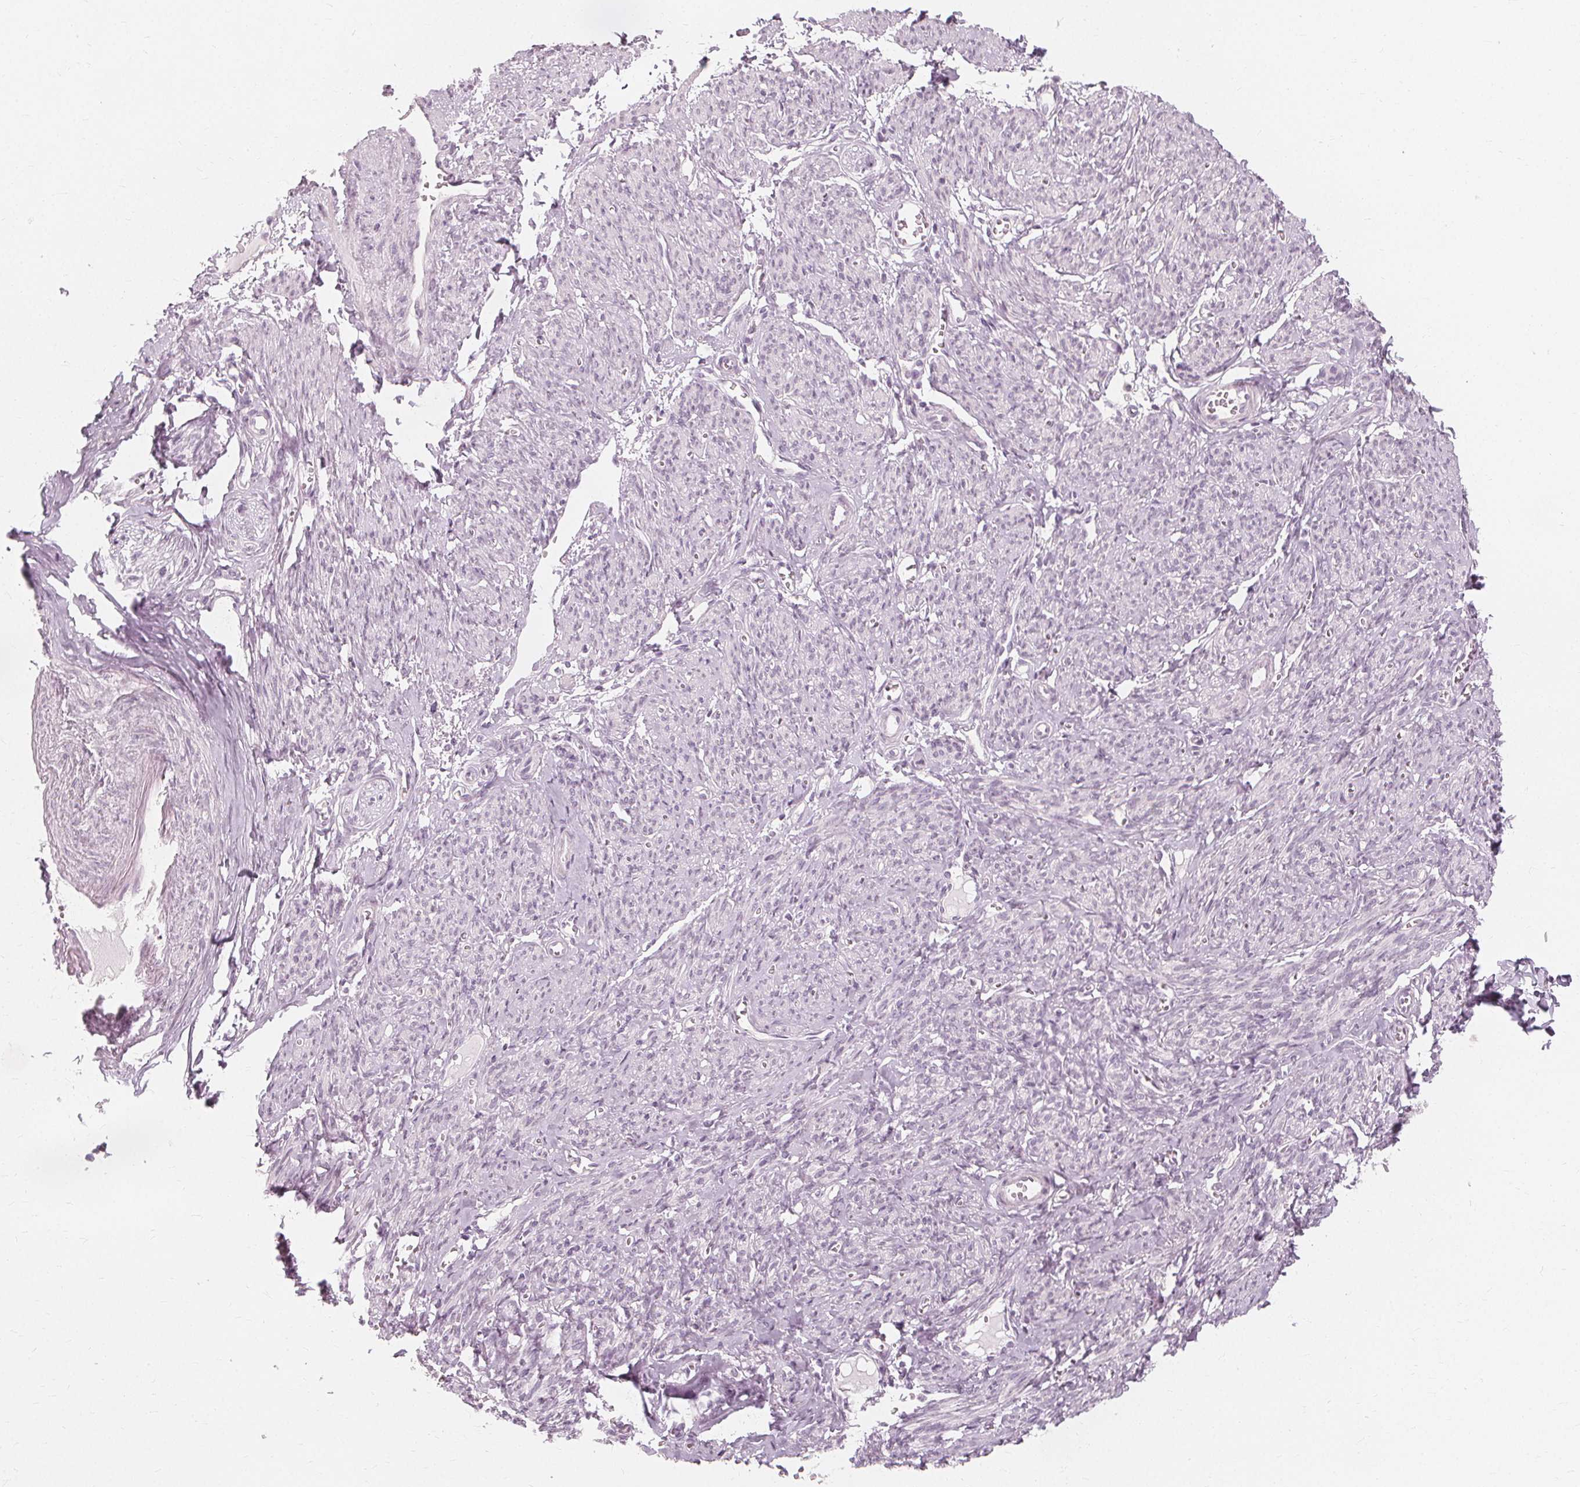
{"staining": {"intensity": "negative", "quantity": "none", "location": "none"}, "tissue": "smooth muscle", "cell_type": "Smooth muscle cells", "image_type": "normal", "snomed": [{"axis": "morphology", "description": "Normal tissue, NOS"}, {"axis": "topography", "description": "Smooth muscle"}], "caption": "Immunohistochemistry of unremarkable smooth muscle exhibits no expression in smooth muscle cells. (Brightfield microscopy of DAB immunohistochemistry (IHC) at high magnification).", "gene": "NXPE1", "patient": {"sex": "female", "age": 65}}